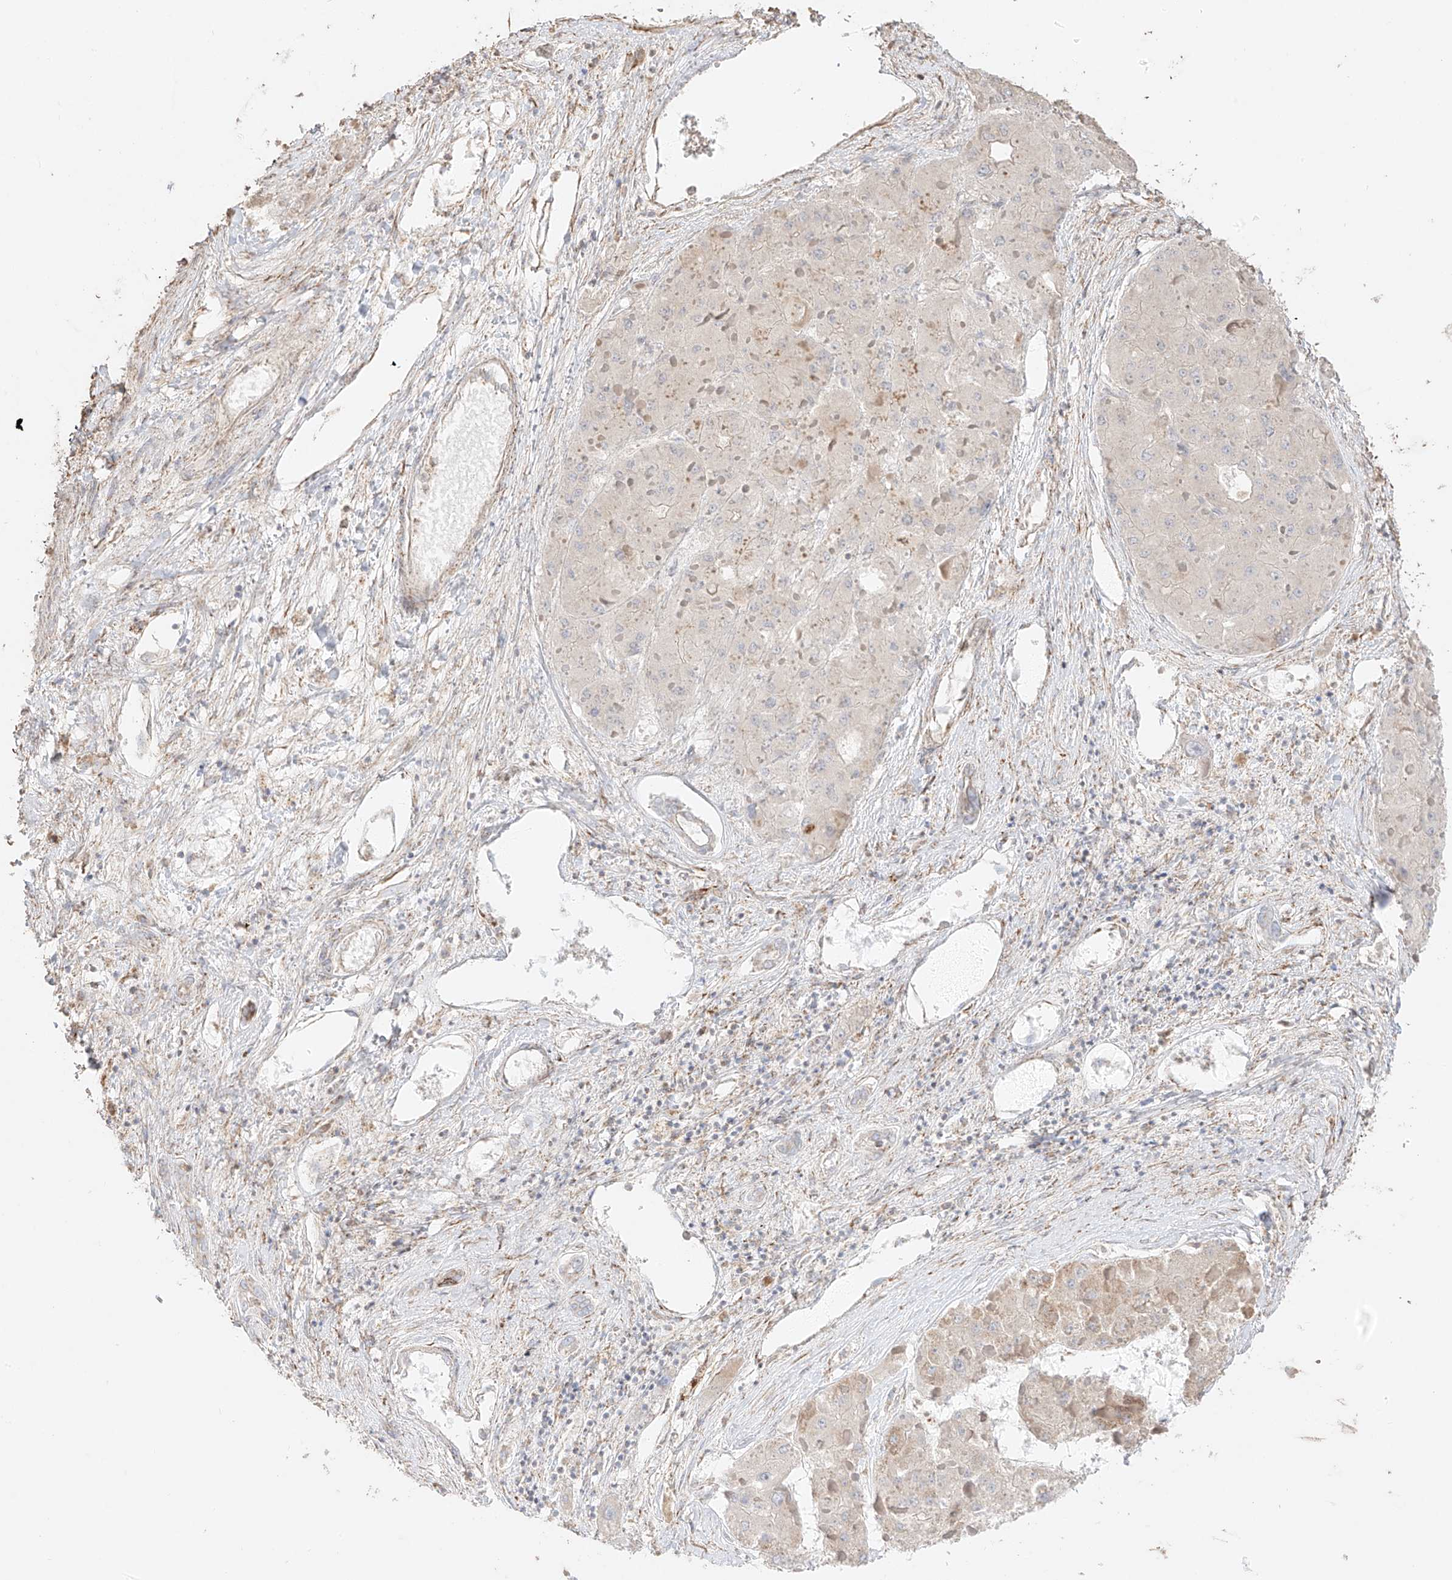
{"staining": {"intensity": "weak", "quantity": "25%-75%", "location": "cytoplasmic/membranous"}, "tissue": "liver cancer", "cell_type": "Tumor cells", "image_type": "cancer", "snomed": [{"axis": "morphology", "description": "Carcinoma, Hepatocellular, NOS"}, {"axis": "topography", "description": "Liver"}], "caption": "A histopathology image of human liver cancer (hepatocellular carcinoma) stained for a protein reveals weak cytoplasmic/membranous brown staining in tumor cells.", "gene": "COLGALT2", "patient": {"sex": "female", "age": 73}}